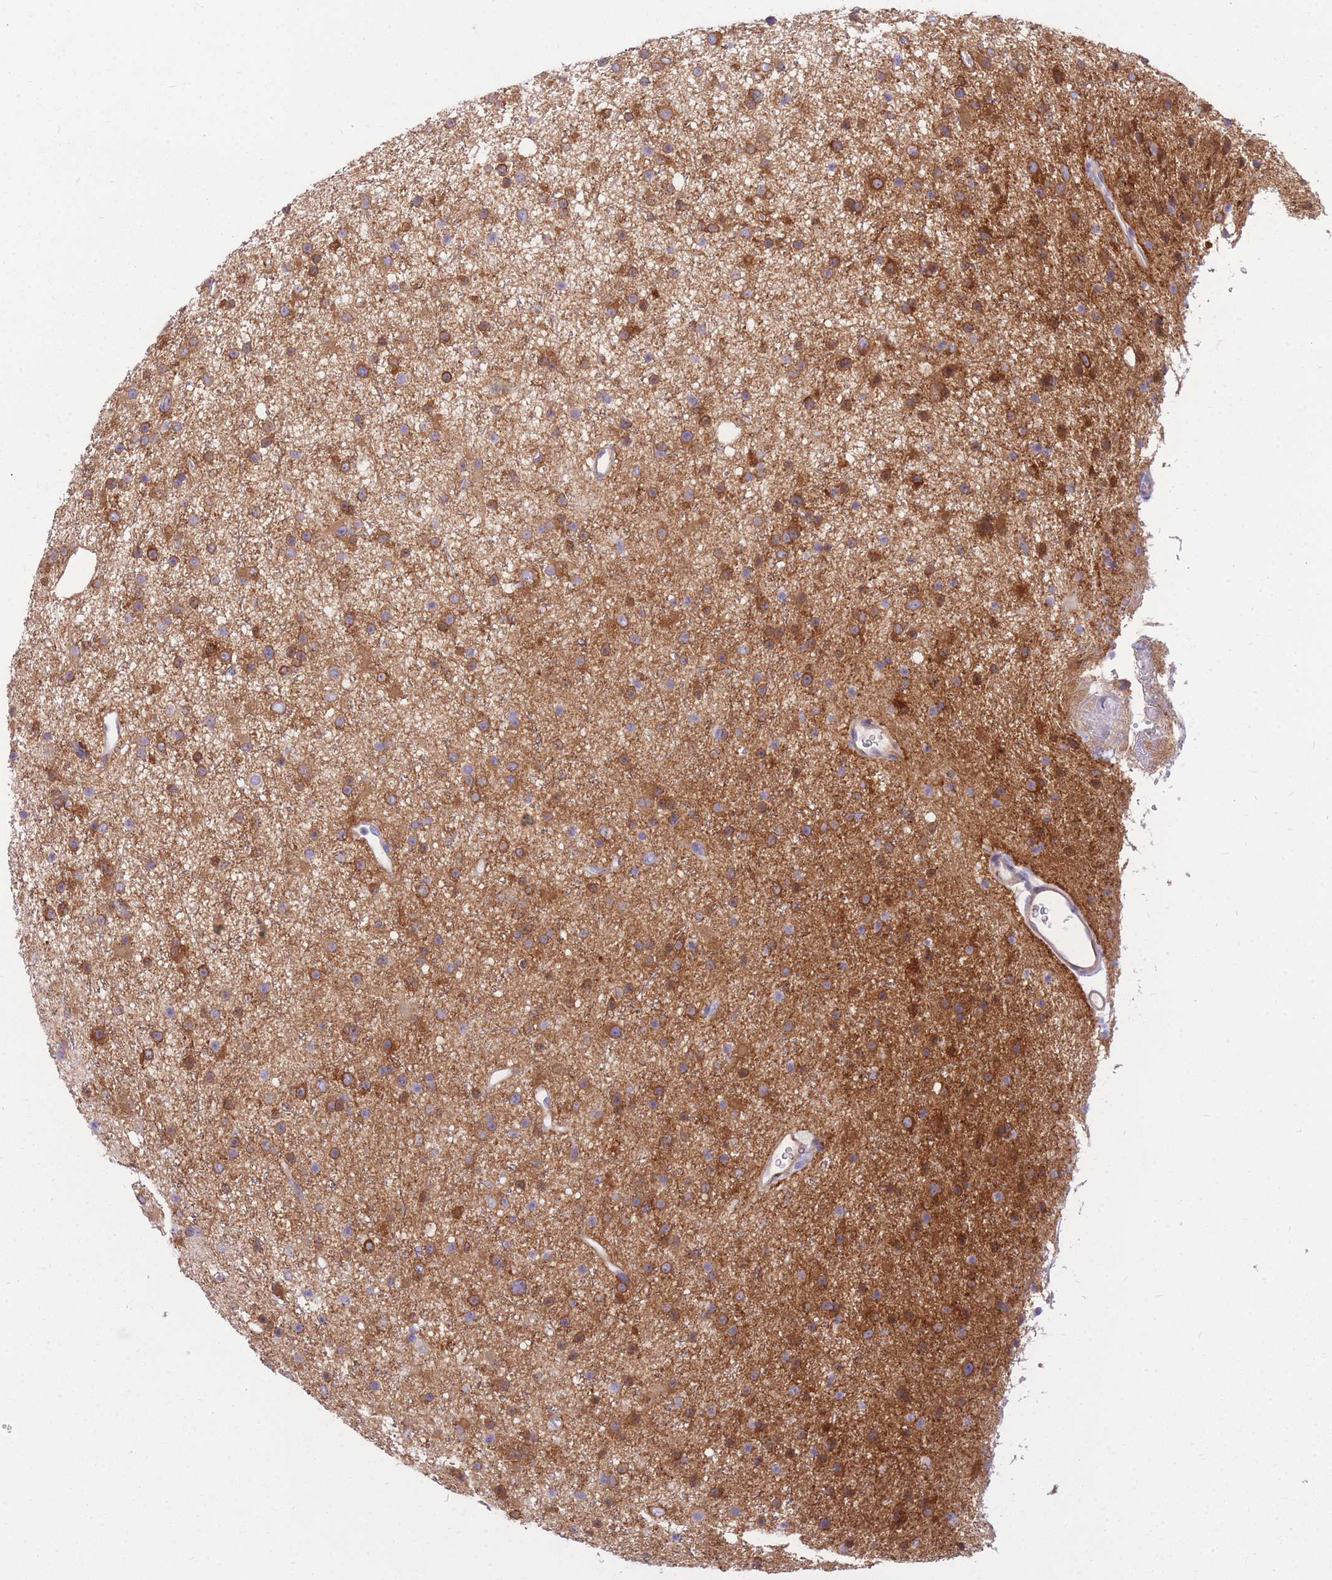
{"staining": {"intensity": "moderate", "quantity": ">75%", "location": "cytoplasmic/membranous"}, "tissue": "glioma", "cell_type": "Tumor cells", "image_type": "cancer", "snomed": [{"axis": "morphology", "description": "Glioma, malignant, Low grade"}, {"axis": "topography", "description": "Cerebral cortex"}], "caption": "An immunohistochemistry photomicrograph of tumor tissue is shown. Protein staining in brown shows moderate cytoplasmic/membranous positivity in glioma within tumor cells.", "gene": "MTSS2", "patient": {"sex": "female", "age": 39}}